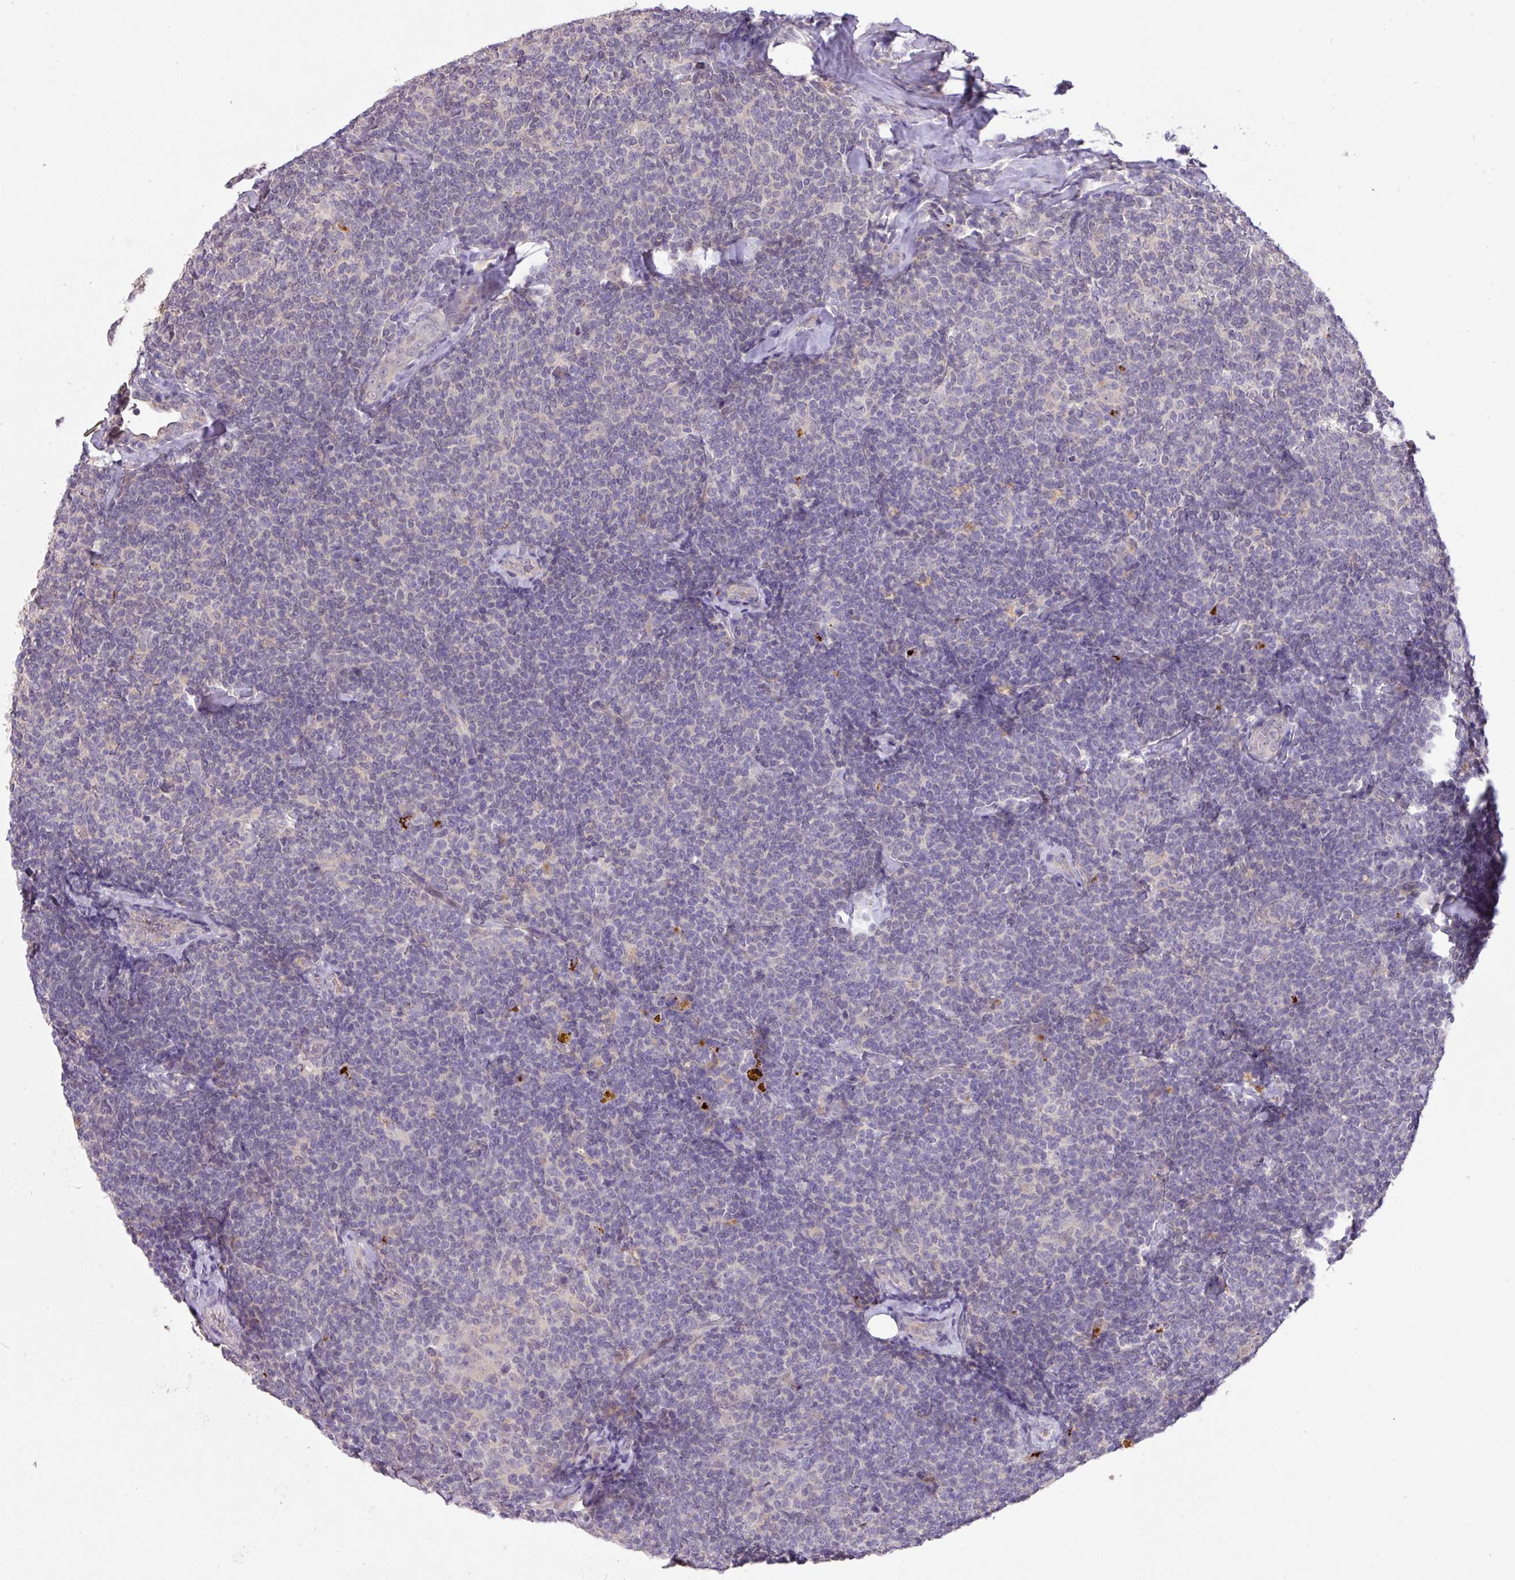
{"staining": {"intensity": "negative", "quantity": "none", "location": "none"}, "tissue": "lymphoma", "cell_type": "Tumor cells", "image_type": "cancer", "snomed": [{"axis": "morphology", "description": "Malignant lymphoma, non-Hodgkin's type, Low grade"}, {"axis": "topography", "description": "Lymph node"}], "caption": "This micrograph is of low-grade malignant lymphoma, non-Hodgkin's type stained with immunohistochemistry (IHC) to label a protein in brown with the nuclei are counter-stained blue. There is no positivity in tumor cells.", "gene": "PRADC1", "patient": {"sex": "female", "age": 56}}